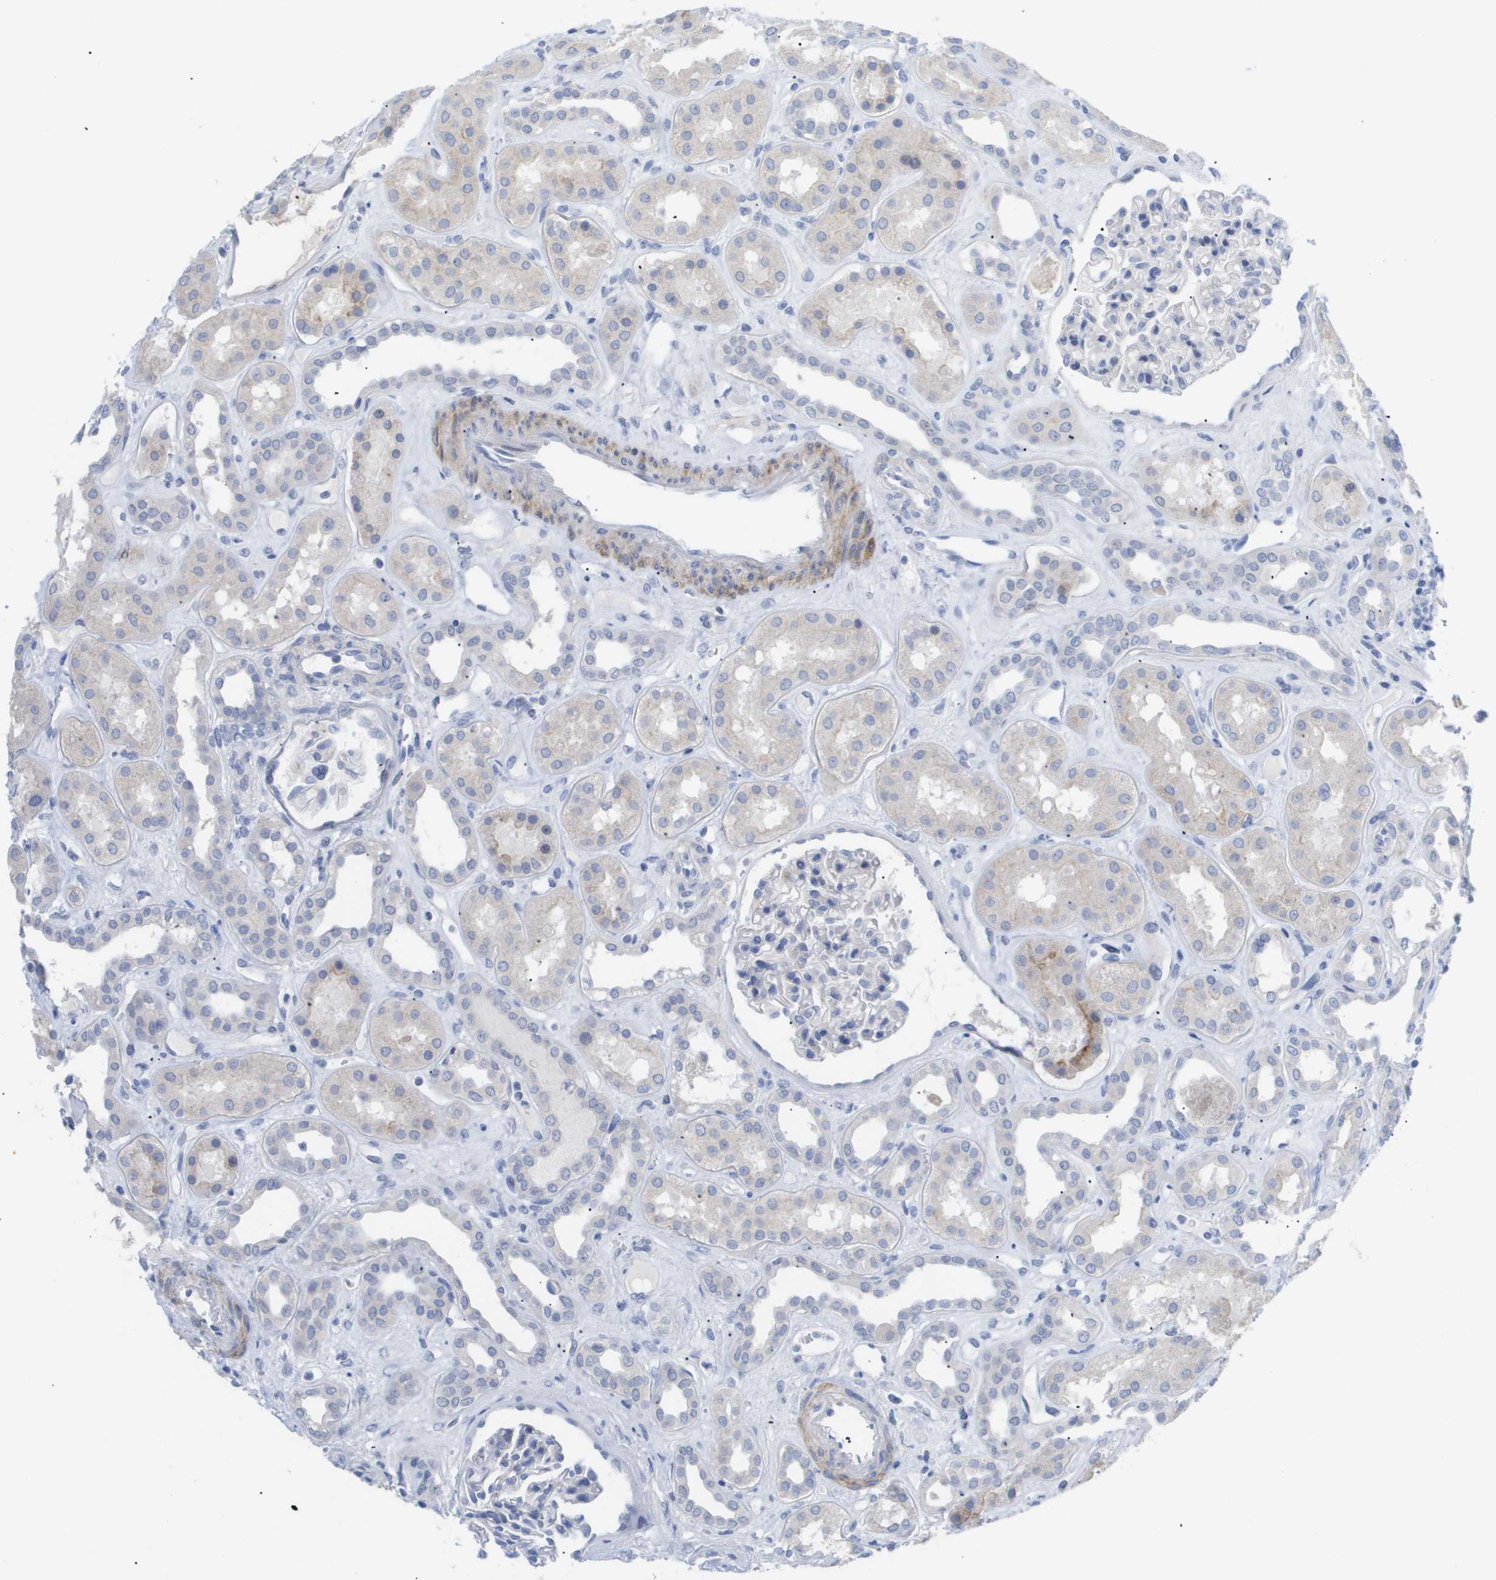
{"staining": {"intensity": "negative", "quantity": "none", "location": "none"}, "tissue": "kidney", "cell_type": "Cells in glomeruli", "image_type": "normal", "snomed": [{"axis": "morphology", "description": "Normal tissue, NOS"}, {"axis": "topography", "description": "Kidney"}], "caption": "Immunohistochemistry (IHC) photomicrograph of benign human kidney stained for a protein (brown), which exhibits no expression in cells in glomeruli.", "gene": "CAV3", "patient": {"sex": "male", "age": 59}}